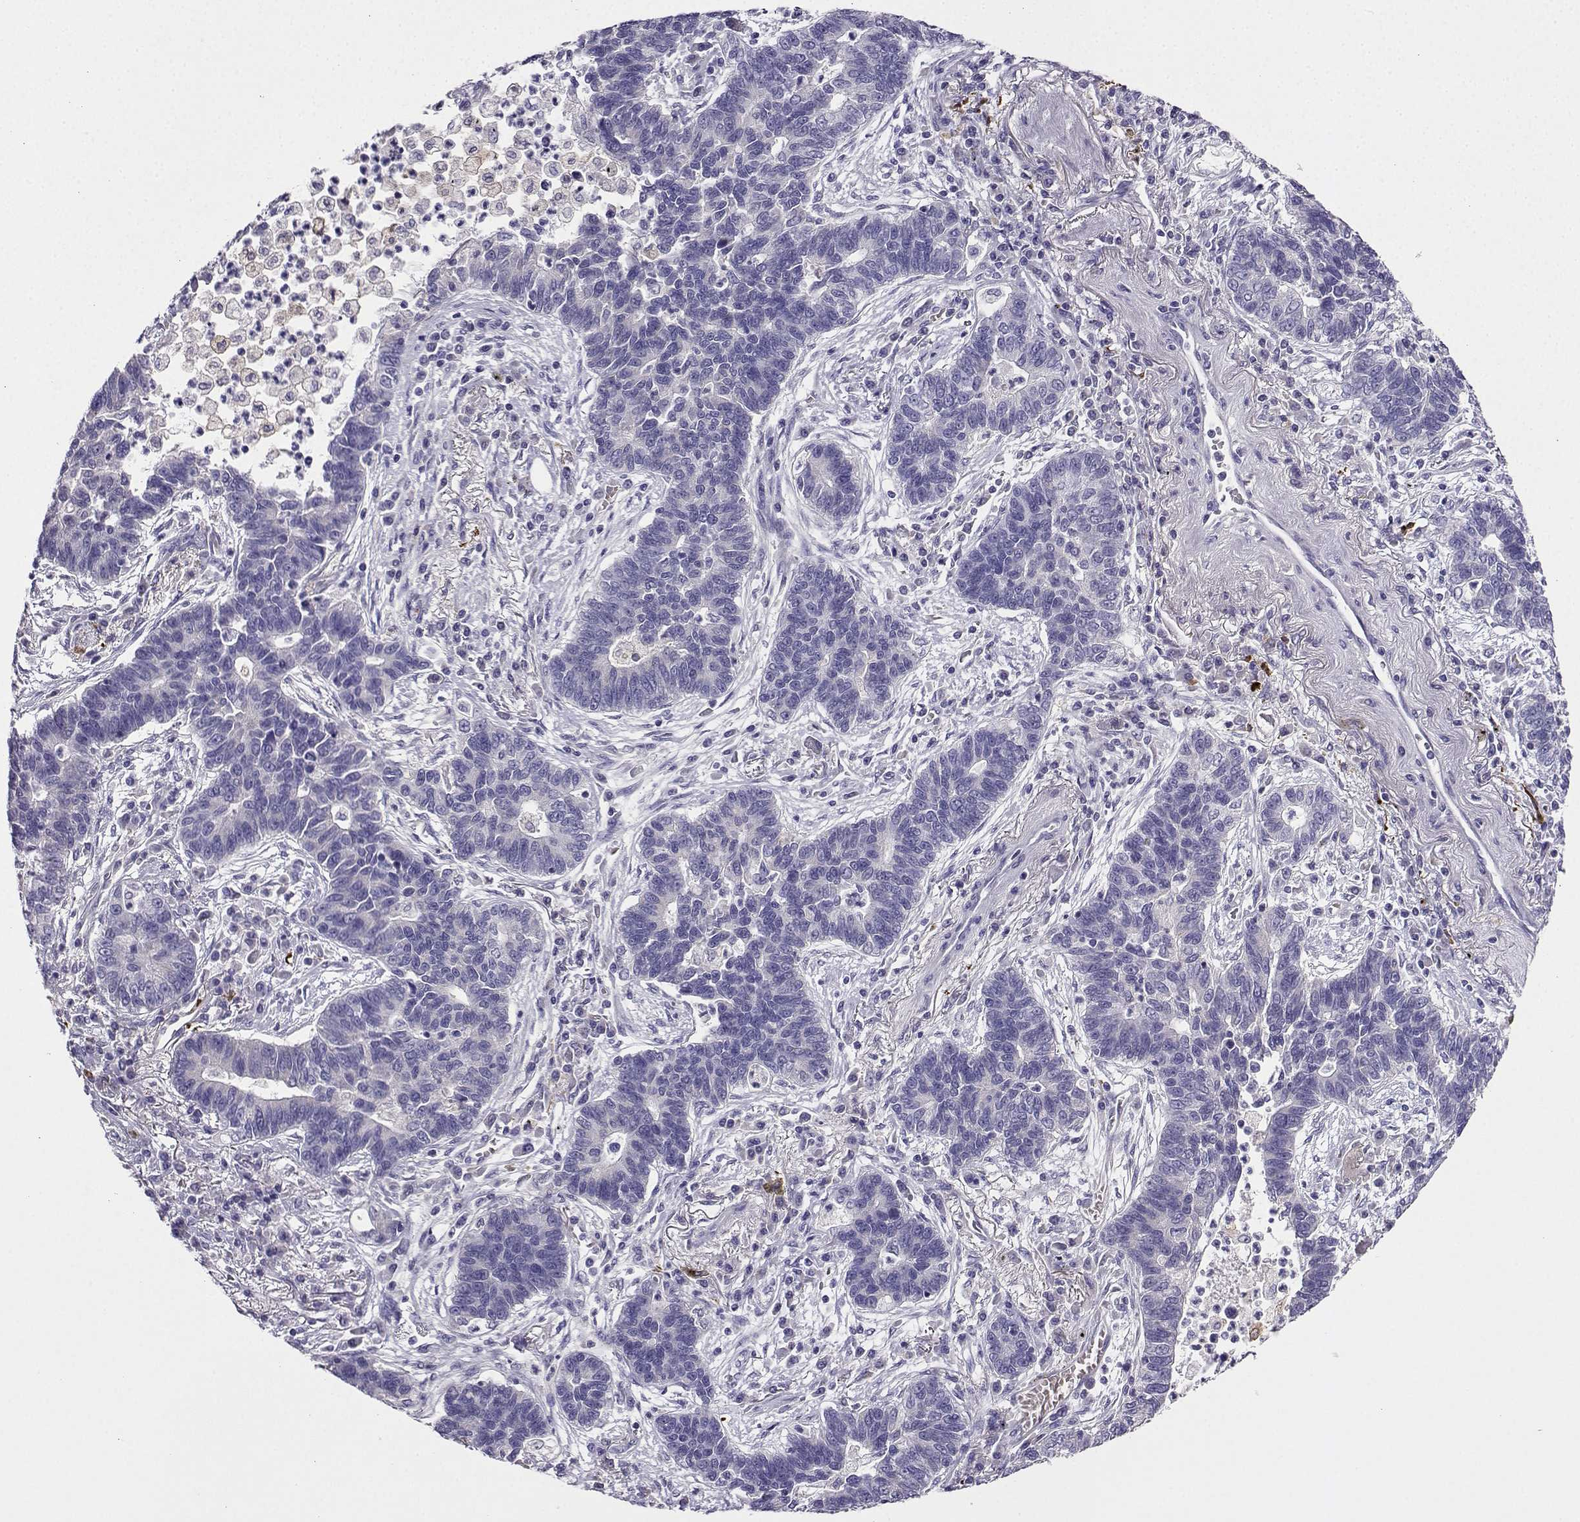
{"staining": {"intensity": "negative", "quantity": "none", "location": "none"}, "tissue": "lung cancer", "cell_type": "Tumor cells", "image_type": "cancer", "snomed": [{"axis": "morphology", "description": "Adenocarcinoma, NOS"}, {"axis": "topography", "description": "Lung"}], "caption": "The micrograph reveals no staining of tumor cells in lung cancer (adenocarcinoma).", "gene": "LINGO1", "patient": {"sex": "female", "age": 57}}